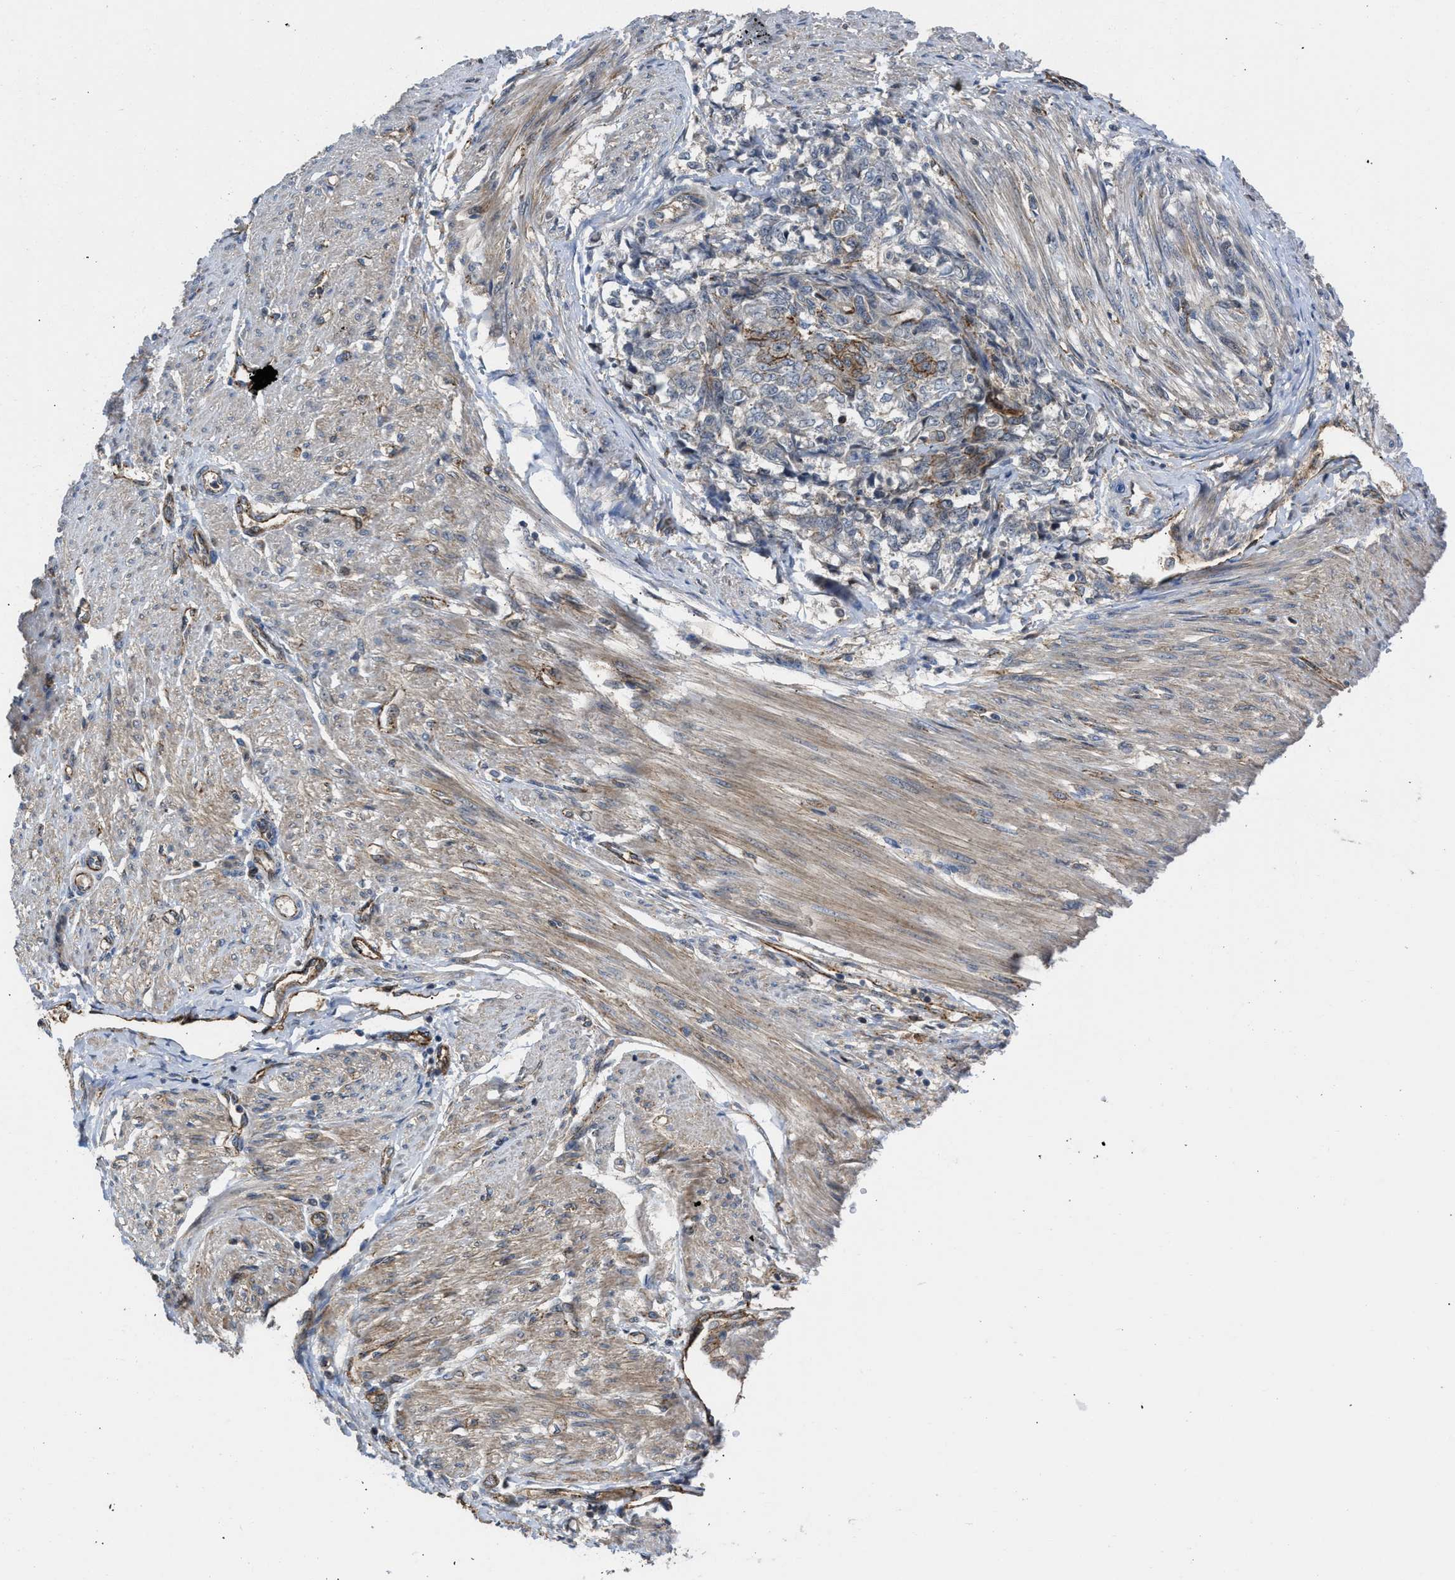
{"staining": {"intensity": "negative", "quantity": "none", "location": "none"}, "tissue": "endometrial cancer", "cell_type": "Tumor cells", "image_type": "cancer", "snomed": [{"axis": "morphology", "description": "Adenocarcinoma, NOS"}, {"axis": "topography", "description": "Endometrium"}], "caption": "Endometrial adenocarcinoma was stained to show a protein in brown. There is no significant staining in tumor cells.", "gene": "GPATCH2L", "patient": {"sex": "female", "age": 32}}